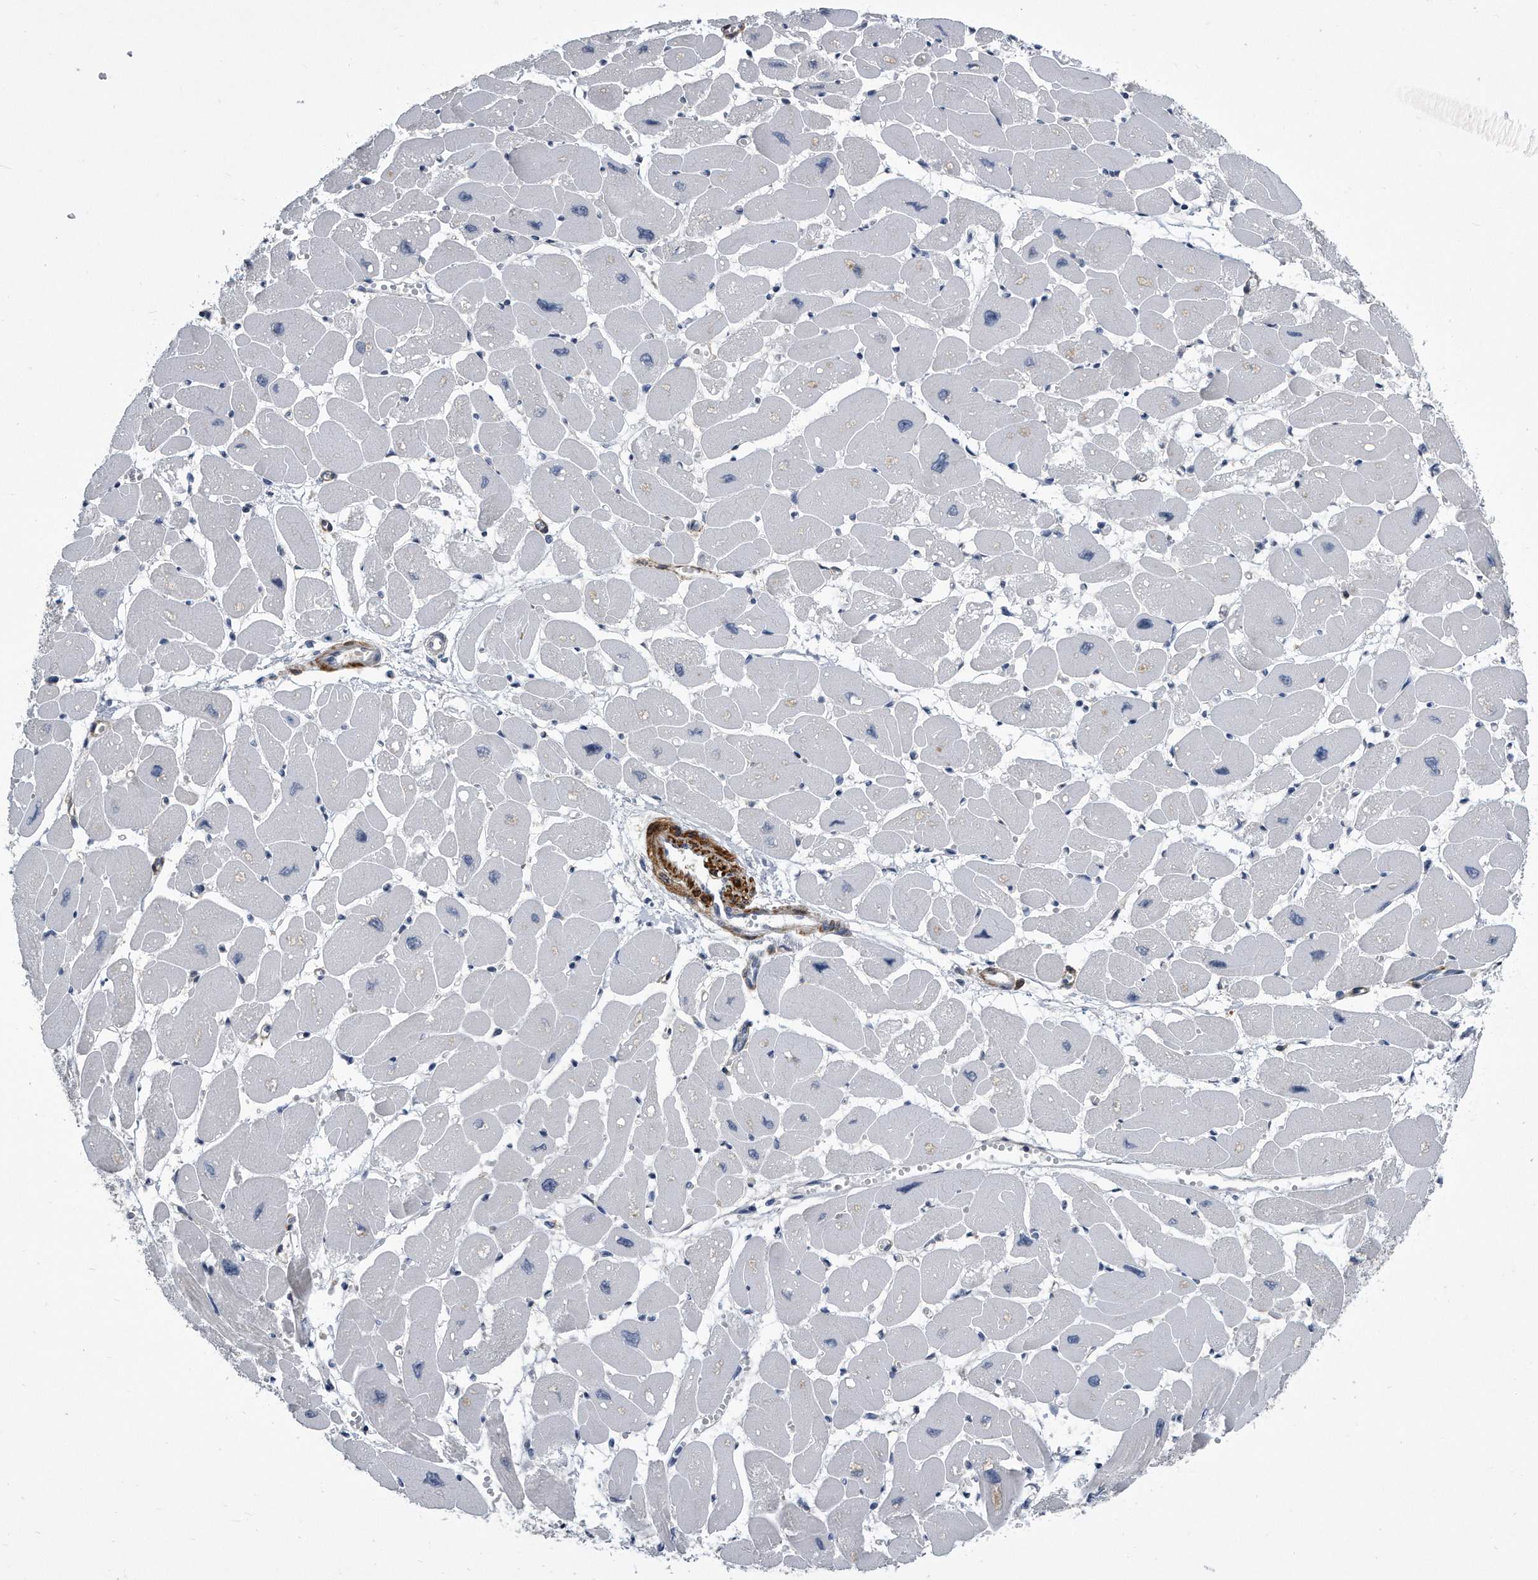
{"staining": {"intensity": "negative", "quantity": "none", "location": "none"}, "tissue": "heart muscle", "cell_type": "Cardiomyocytes", "image_type": "normal", "snomed": [{"axis": "morphology", "description": "Normal tissue, NOS"}, {"axis": "topography", "description": "Heart"}], "caption": "This is an IHC micrograph of unremarkable heart muscle. There is no expression in cardiomyocytes.", "gene": "EIF2B4", "patient": {"sex": "female", "age": 54}}